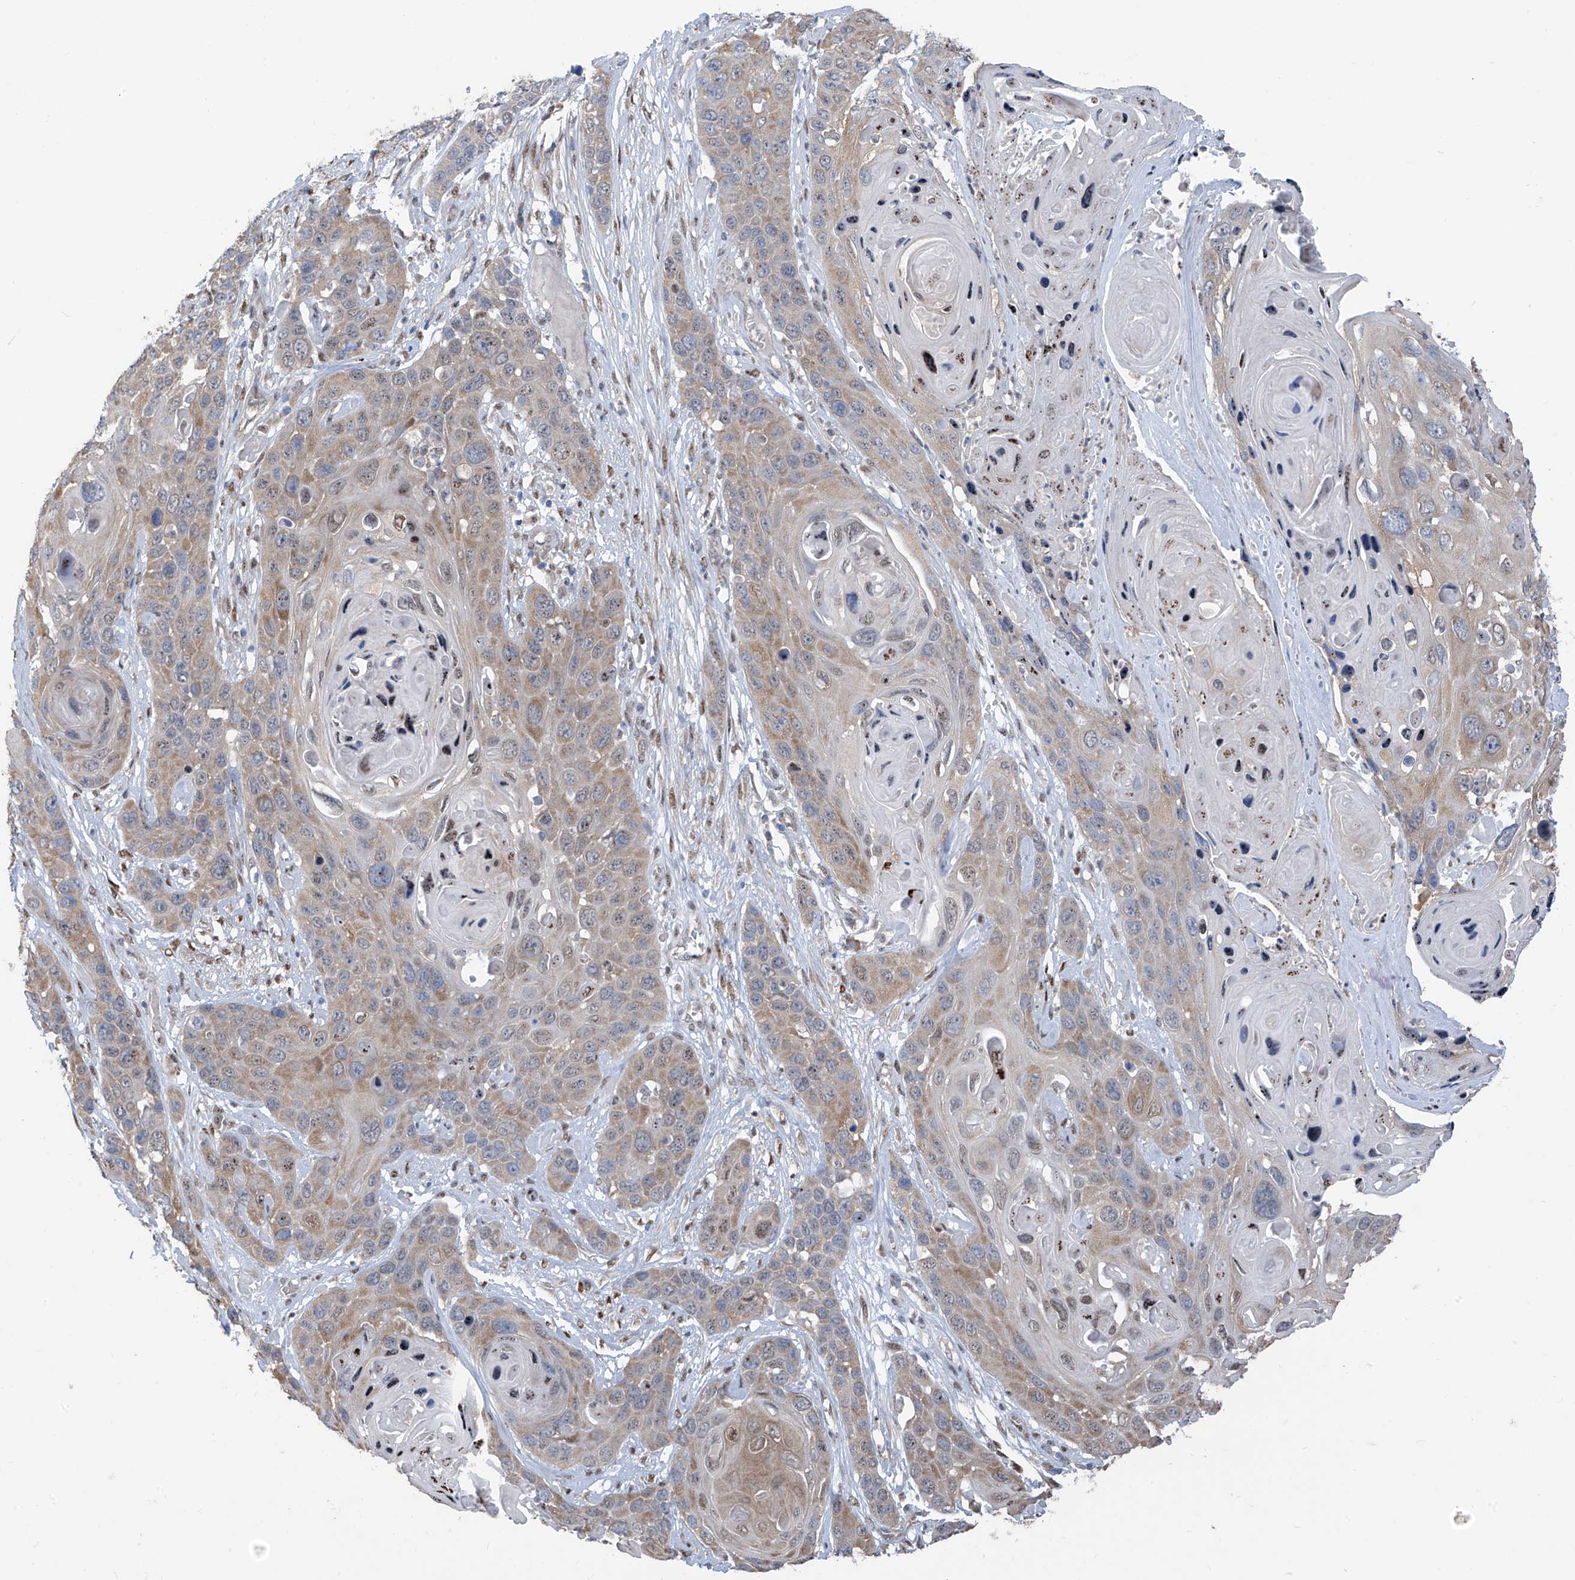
{"staining": {"intensity": "moderate", "quantity": "25%-75%", "location": "cytoplasmic/membranous,nuclear"}, "tissue": "skin cancer", "cell_type": "Tumor cells", "image_type": "cancer", "snomed": [{"axis": "morphology", "description": "Squamous cell carcinoma, NOS"}, {"axis": "topography", "description": "Skin"}], "caption": "Skin cancer (squamous cell carcinoma) tissue displays moderate cytoplasmic/membranous and nuclear positivity in approximately 25%-75% of tumor cells", "gene": "RPL4", "patient": {"sex": "male", "age": 55}}